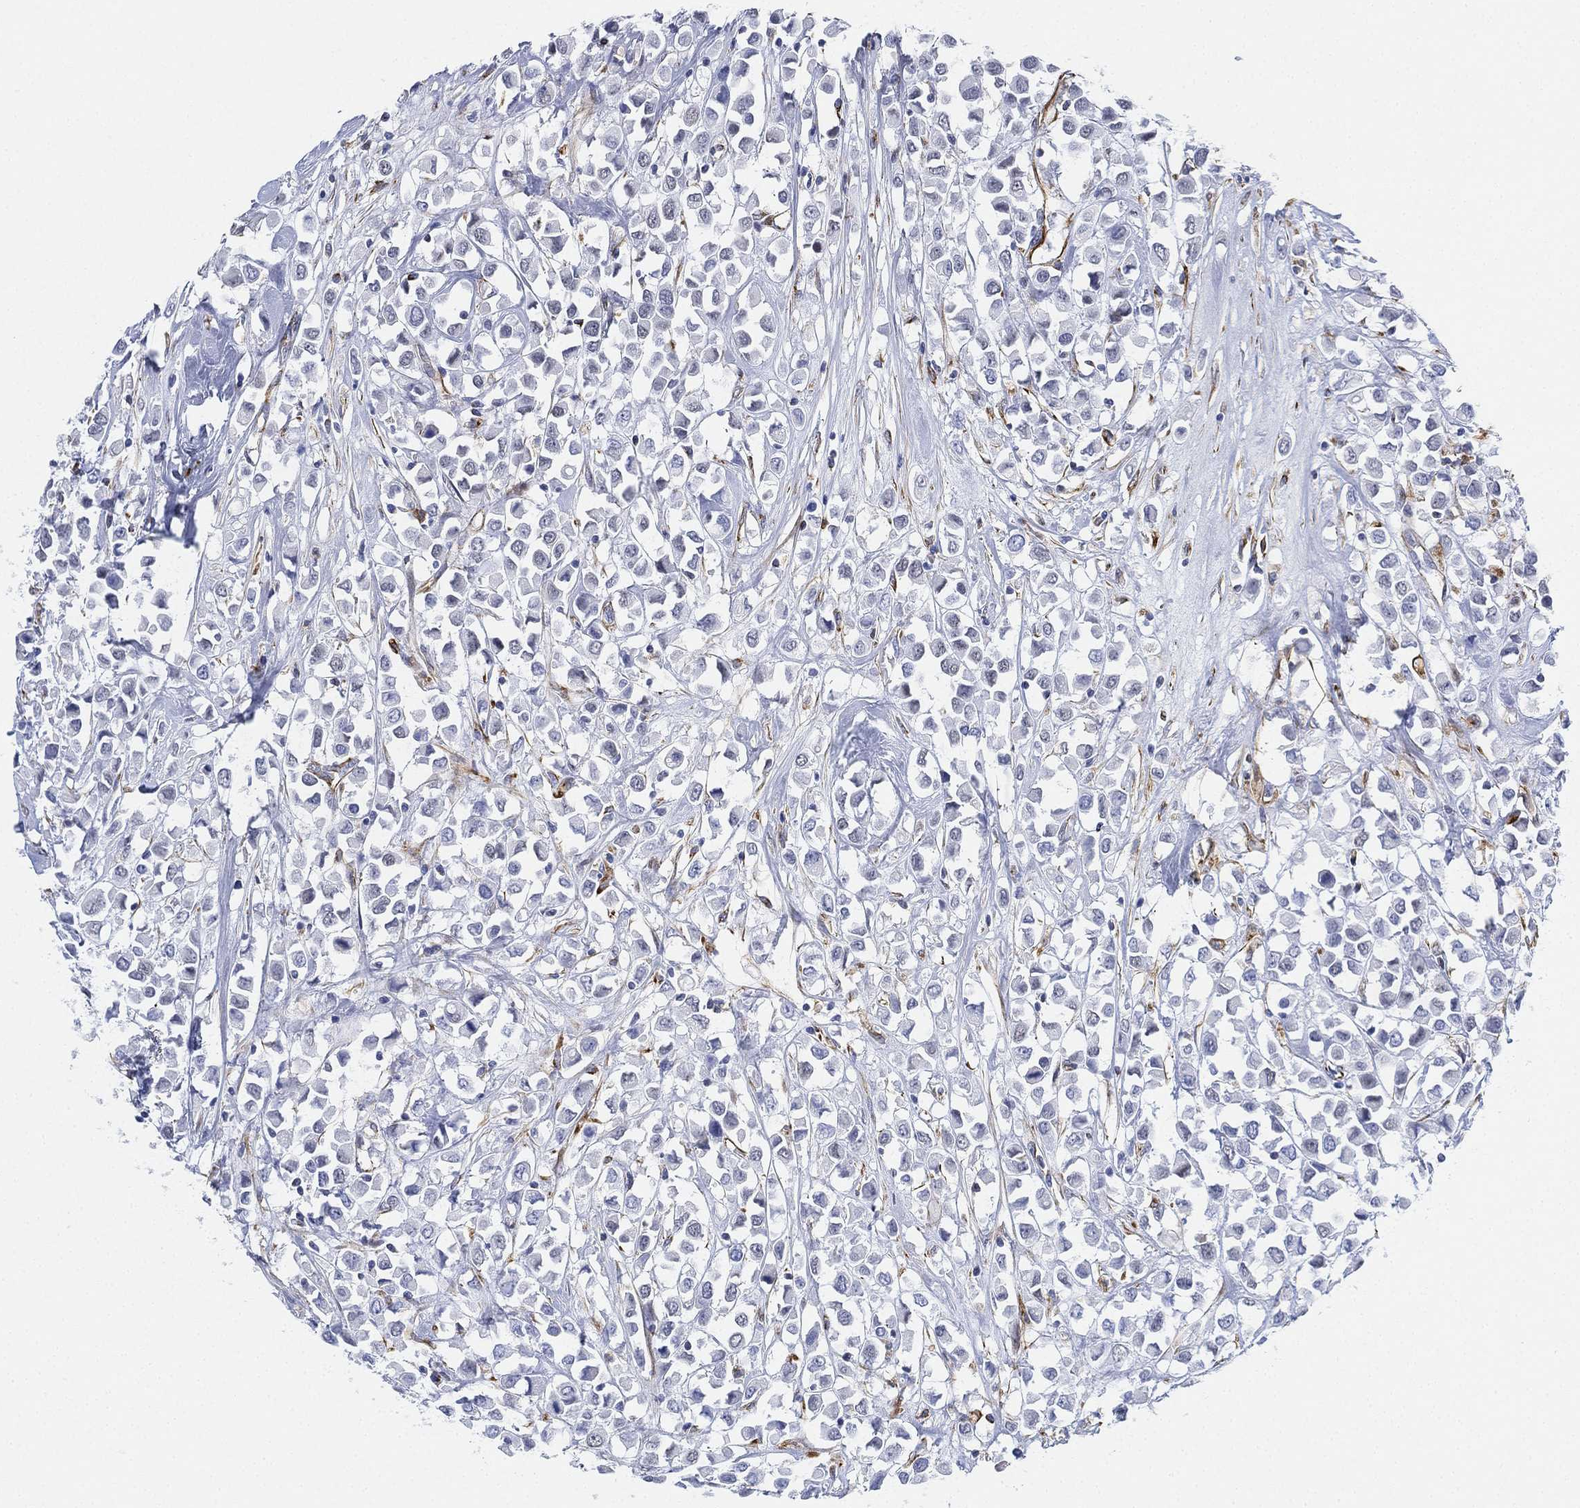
{"staining": {"intensity": "negative", "quantity": "none", "location": "none"}, "tissue": "breast cancer", "cell_type": "Tumor cells", "image_type": "cancer", "snomed": [{"axis": "morphology", "description": "Duct carcinoma"}, {"axis": "topography", "description": "Breast"}], "caption": "The photomicrograph reveals no significant expression in tumor cells of breast infiltrating ductal carcinoma.", "gene": "PSKH2", "patient": {"sex": "female", "age": 61}}